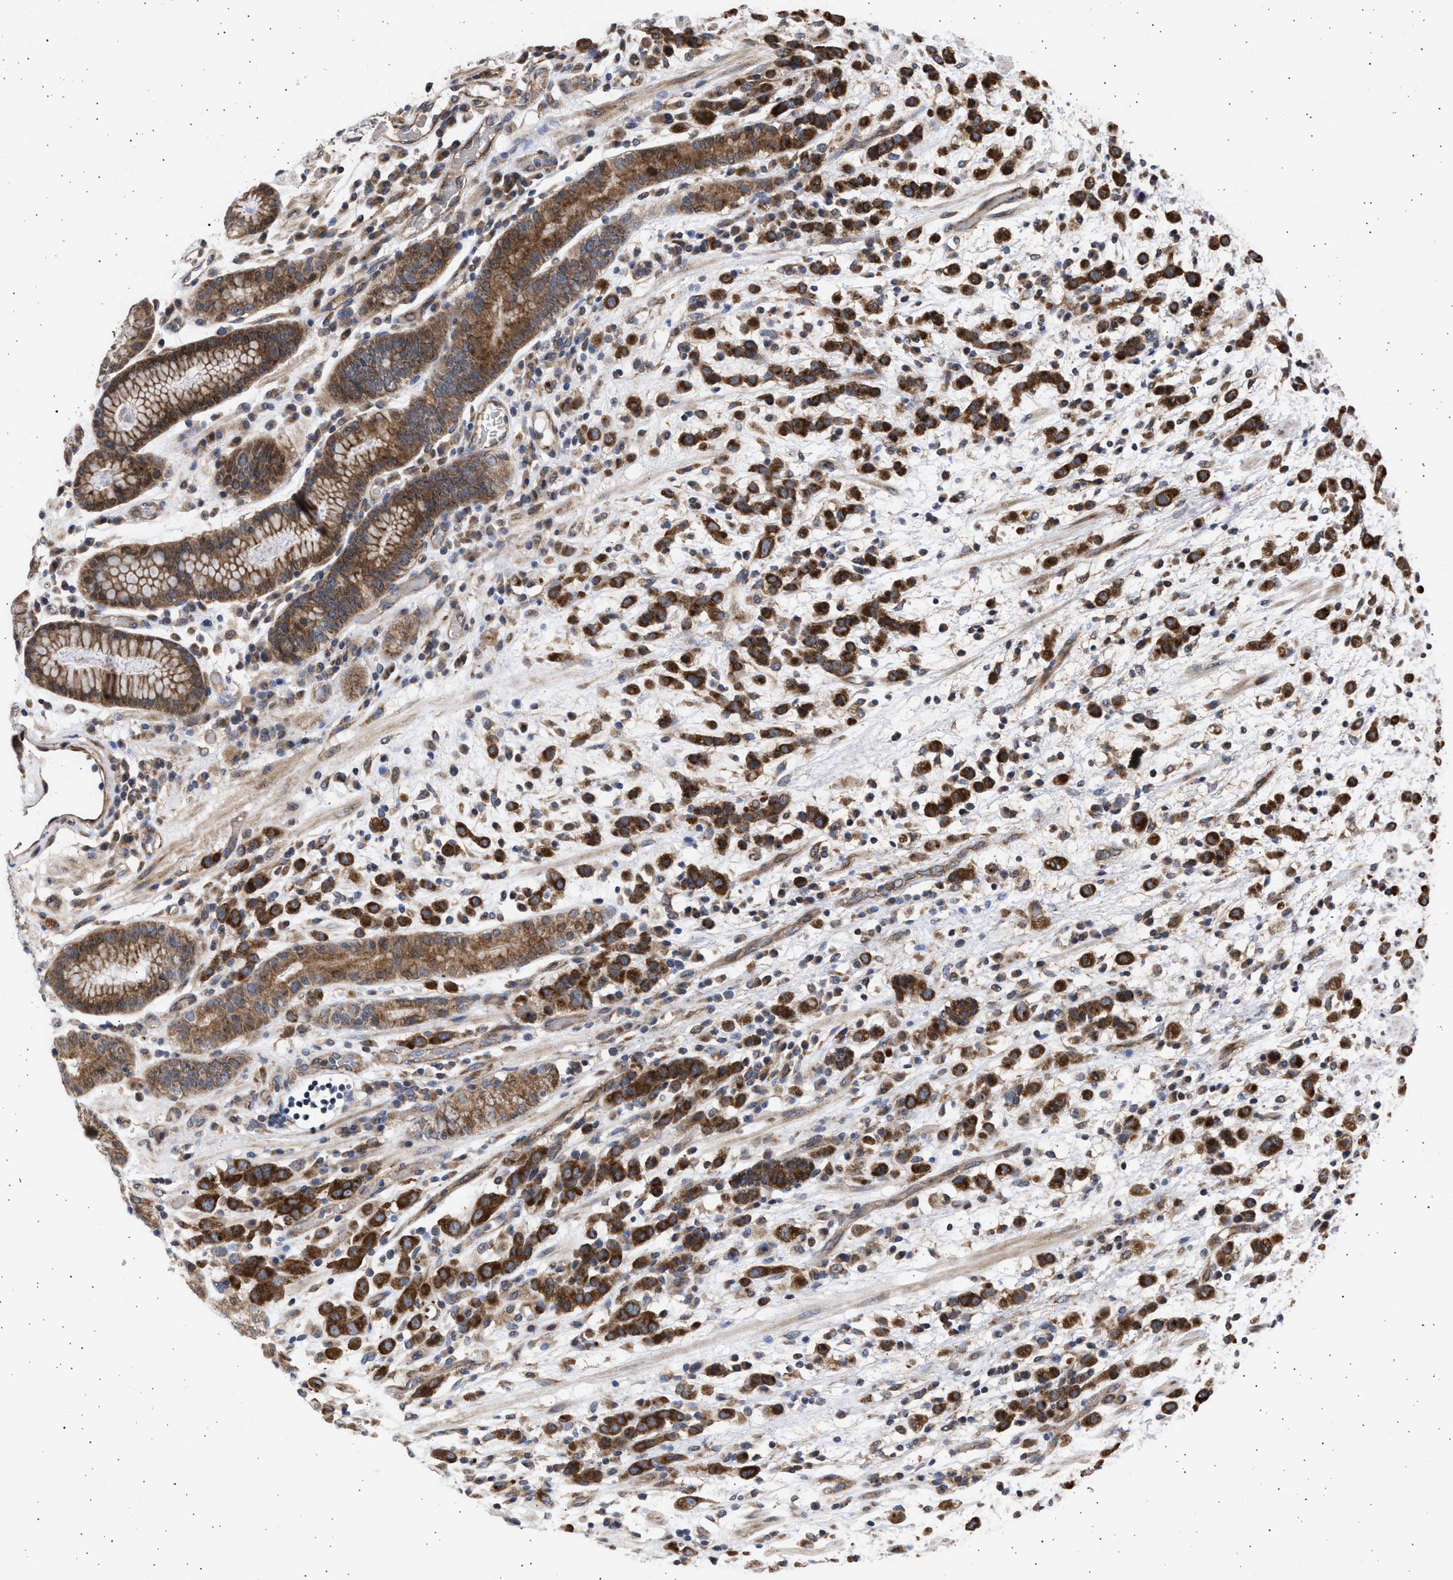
{"staining": {"intensity": "strong", "quantity": ">75%", "location": "cytoplasmic/membranous"}, "tissue": "stomach cancer", "cell_type": "Tumor cells", "image_type": "cancer", "snomed": [{"axis": "morphology", "description": "Adenocarcinoma, NOS"}, {"axis": "topography", "description": "Stomach, lower"}], "caption": "Immunohistochemical staining of human stomach cancer shows high levels of strong cytoplasmic/membranous protein staining in approximately >75% of tumor cells.", "gene": "TTC19", "patient": {"sex": "male", "age": 88}}